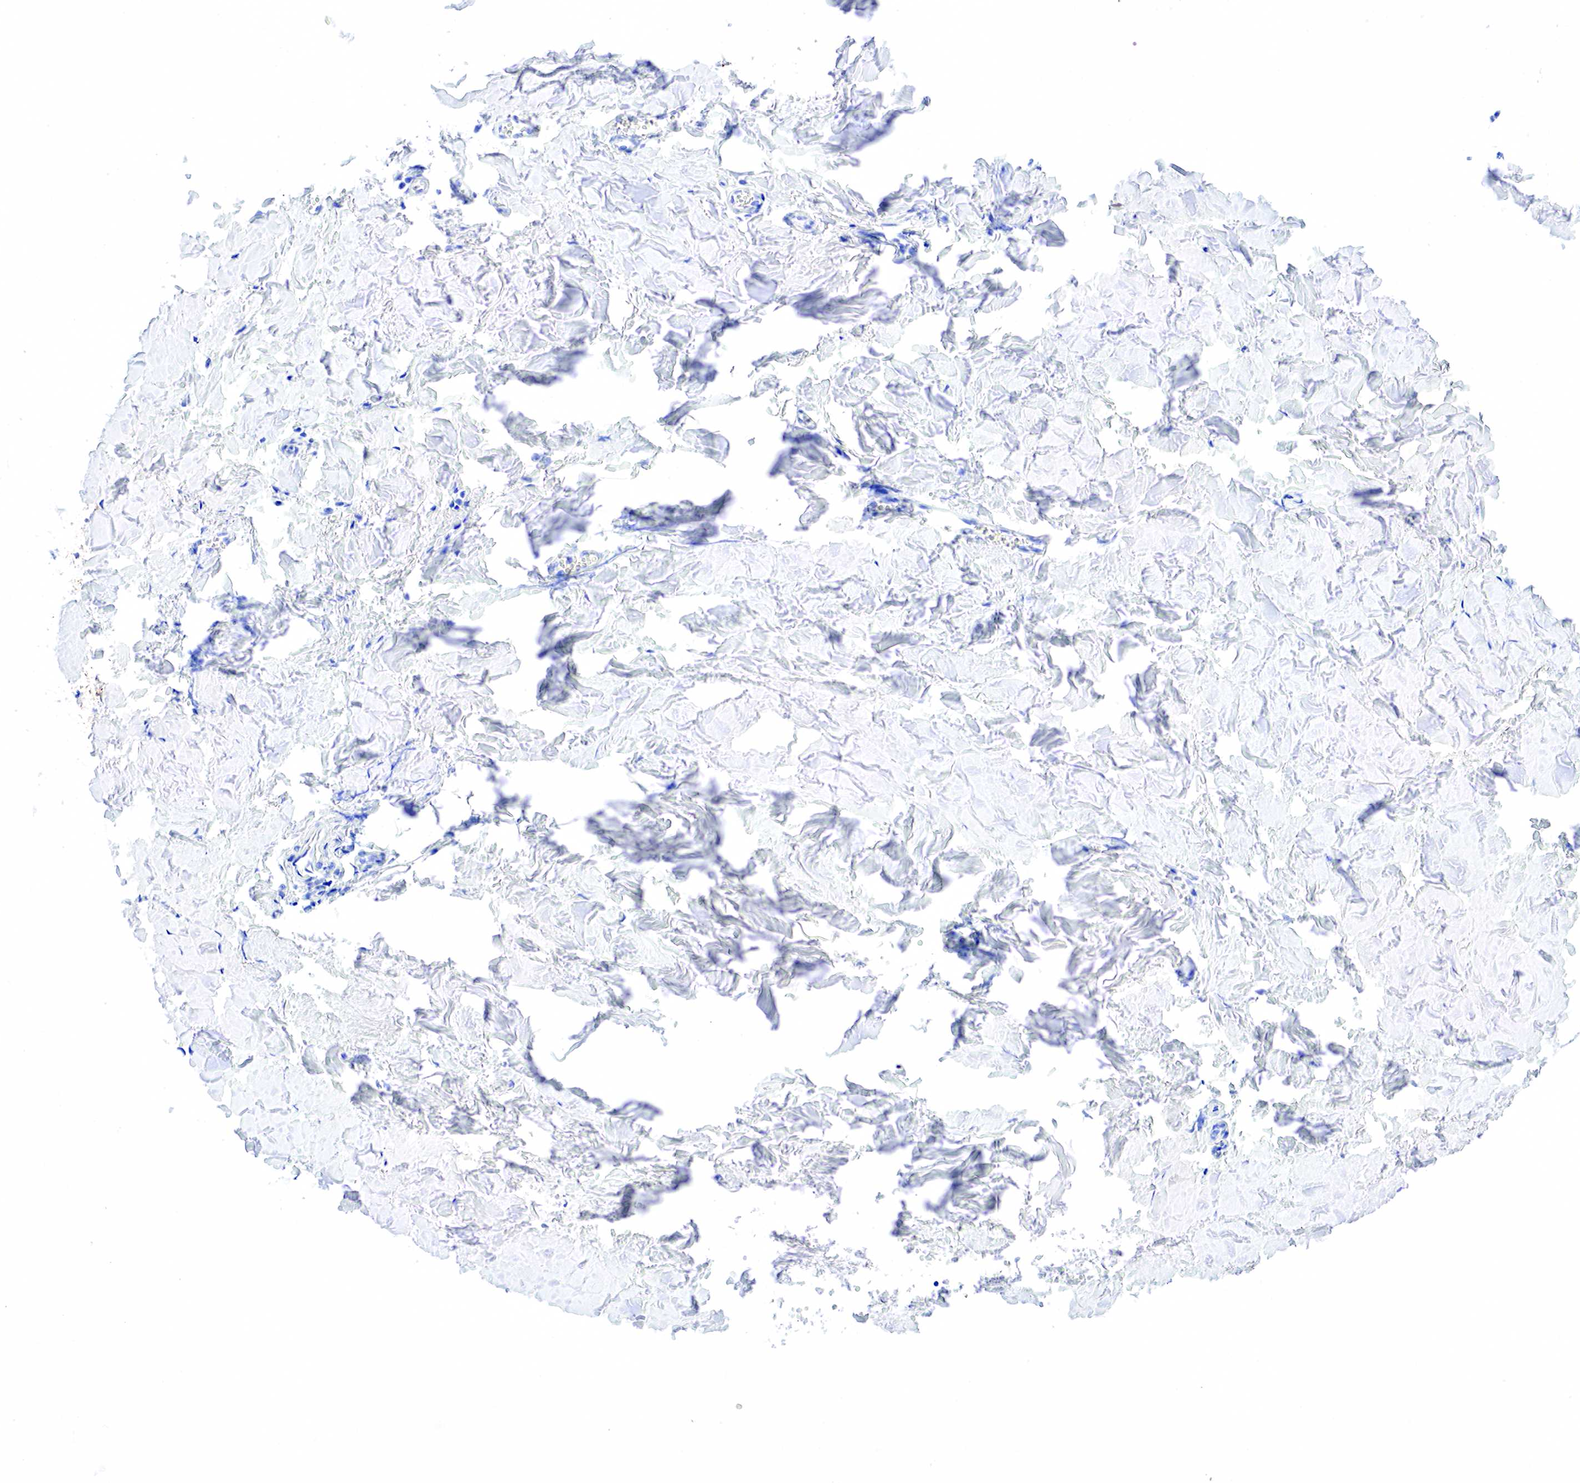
{"staining": {"intensity": "negative", "quantity": "none", "location": "none"}, "tissue": "head and neck cancer", "cell_type": "Tumor cells", "image_type": "cancer", "snomed": [{"axis": "morphology", "description": "Squamous cell carcinoma, NOS"}, {"axis": "topography", "description": "Salivary gland"}, {"axis": "topography", "description": "Head-Neck"}], "caption": "Tumor cells are negative for brown protein staining in head and neck squamous cell carcinoma.", "gene": "KRT7", "patient": {"sex": "male", "age": 70}}